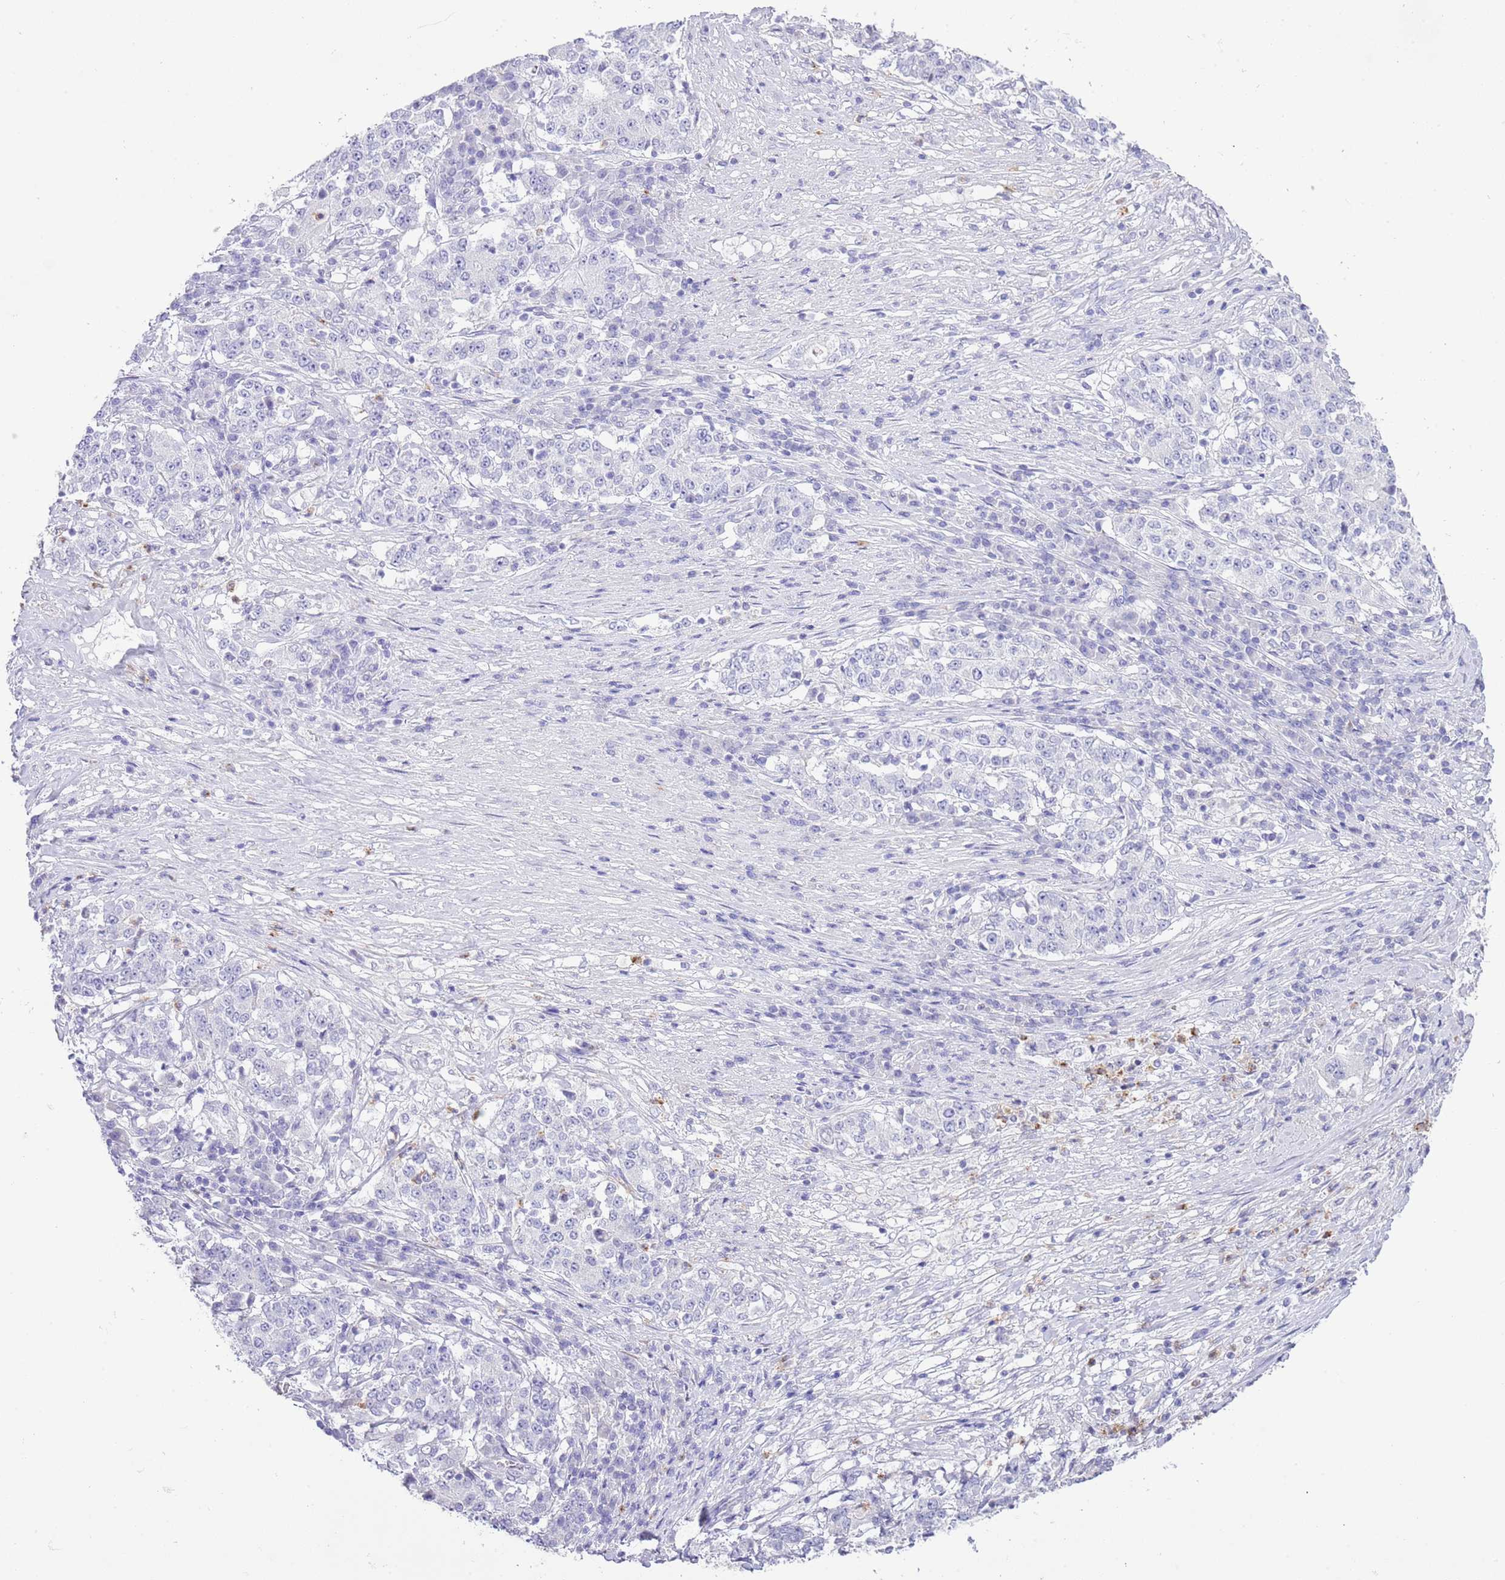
{"staining": {"intensity": "negative", "quantity": "none", "location": "none"}, "tissue": "stomach cancer", "cell_type": "Tumor cells", "image_type": "cancer", "snomed": [{"axis": "morphology", "description": "Adenocarcinoma, NOS"}, {"axis": "topography", "description": "Stomach"}], "caption": "There is no significant staining in tumor cells of adenocarcinoma (stomach).", "gene": "OR2Z1", "patient": {"sex": "male", "age": 59}}